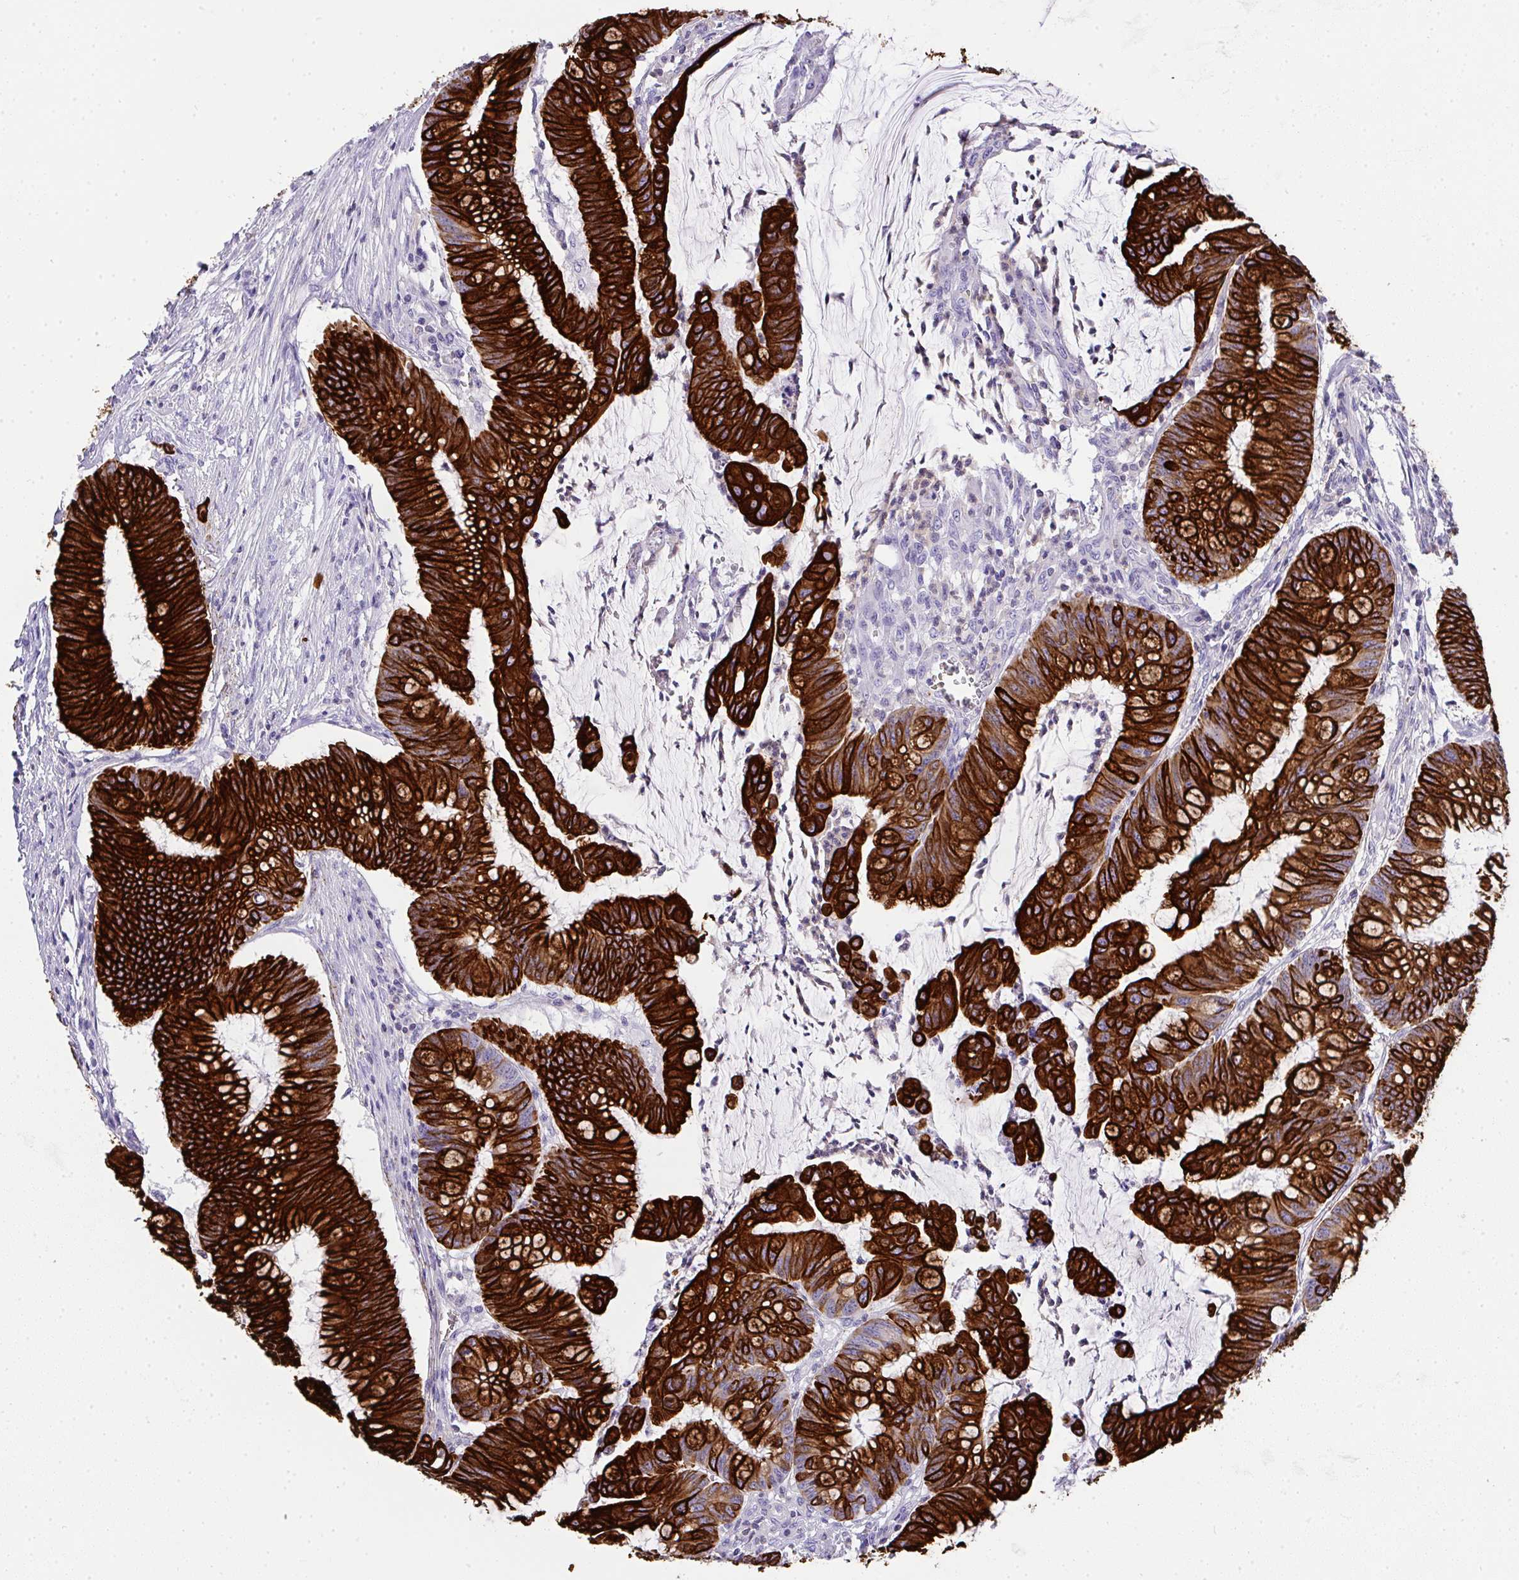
{"staining": {"intensity": "strong", "quantity": ">75%", "location": "cytoplasmic/membranous"}, "tissue": "colorectal cancer", "cell_type": "Tumor cells", "image_type": "cancer", "snomed": [{"axis": "morphology", "description": "Adenocarcinoma, NOS"}, {"axis": "topography", "description": "Colon"}], "caption": "A high-resolution histopathology image shows IHC staining of colorectal cancer (adenocarcinoma), which exhibits strong cytoplasmic/membranous expression in approximately >75% of tumor cells. (brown staining indicates protein expression, while blue staining denotes nuclei).", "gene": "TNFAIP8", "patient": {"sex": "male", "age": 62}}